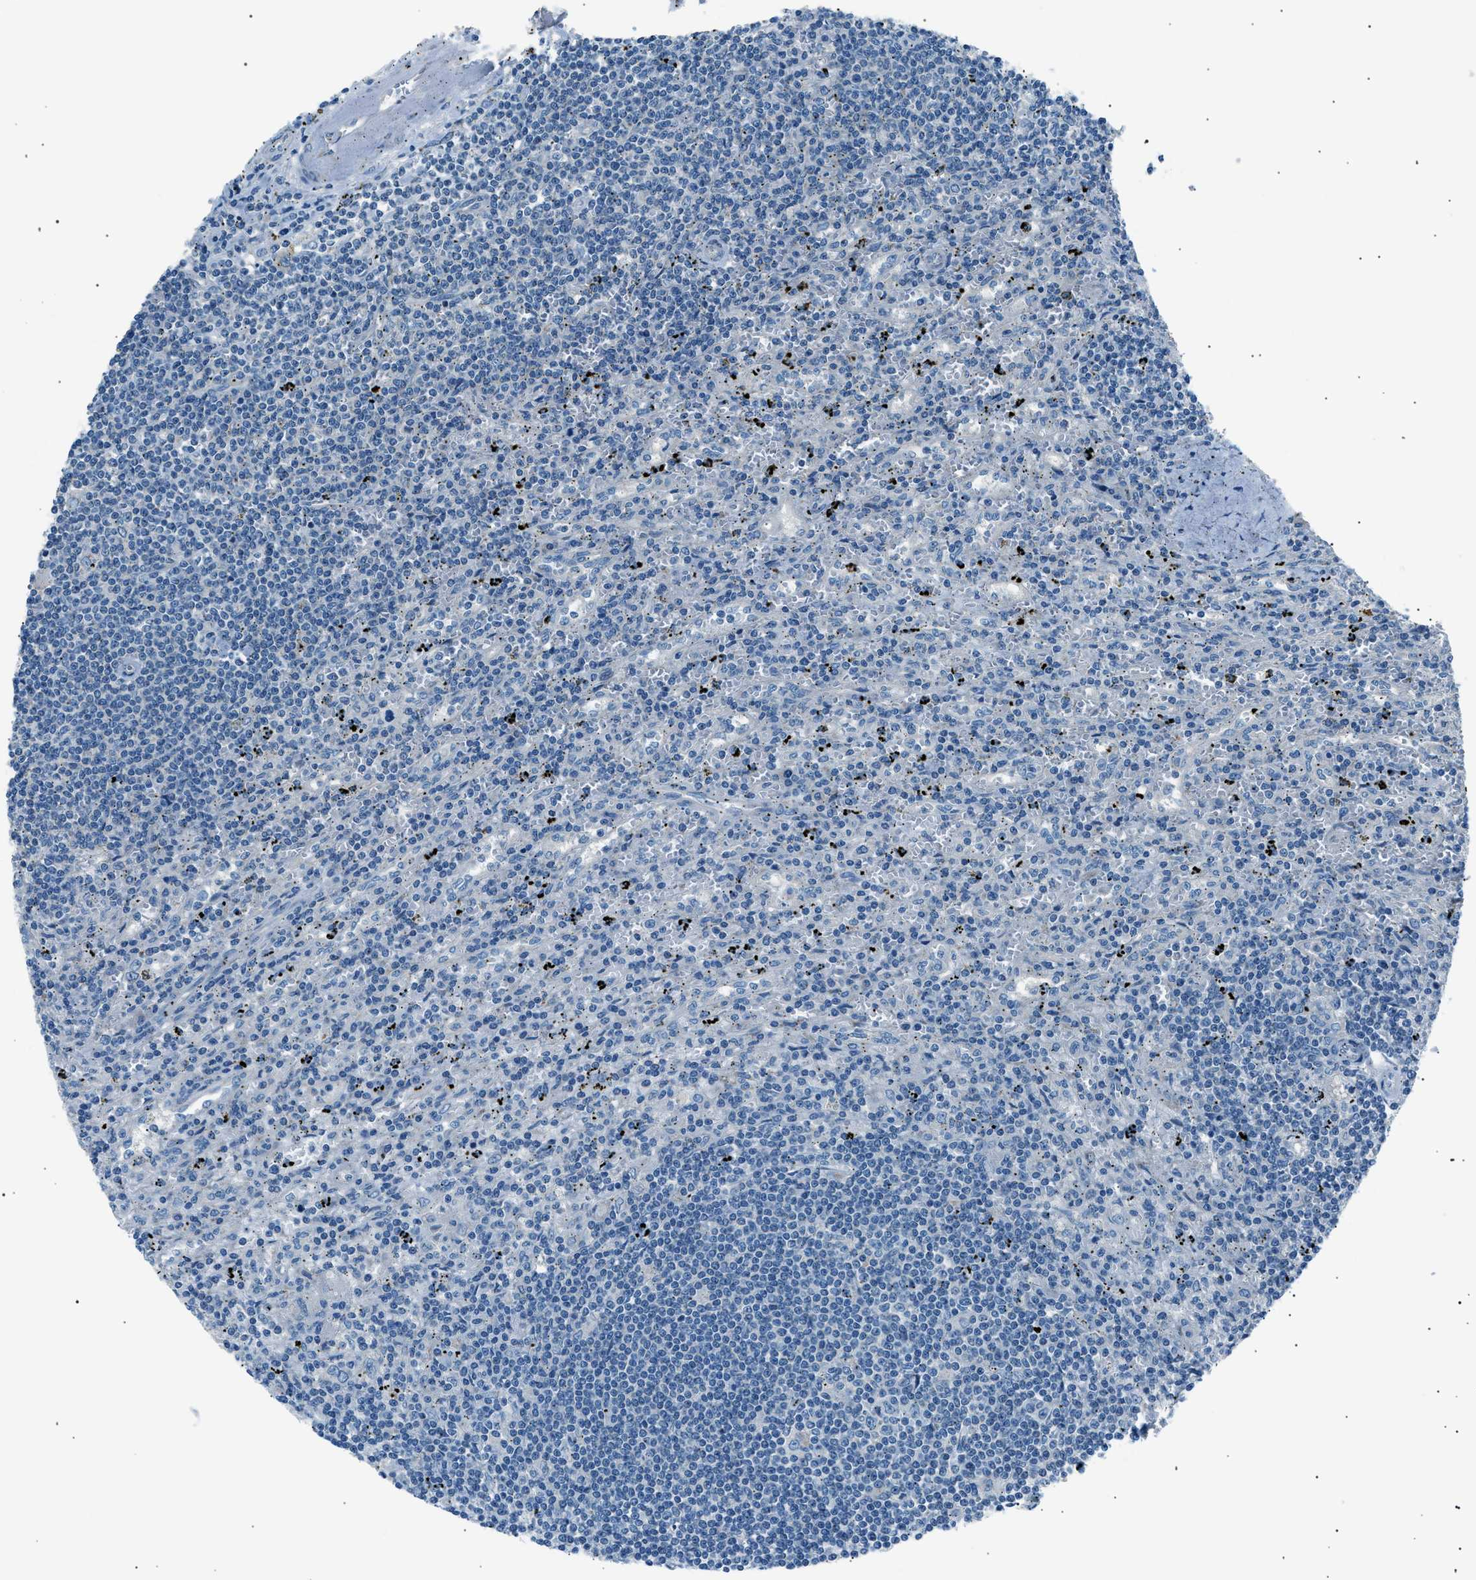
{"staining": {"intensity": "negative", "quantity": "none", "location": "none"}, "tissue": "lymphoma", "cell_type": "Tumor cells", "image_type": "cancer", "snomed": [{"axis": "morphology", "description": "Malignant lymphoma, non-Hodgkin's type, Low grade"}, {"axis": "topography", "description": "Spleen"}], "caption": "IHC image of neoplastic tissue: lymphoma stained with DAB demonstrates no significant protein positivity in tumor cells.", "gene": "LRRC37B", "patient": {"sex": "male", "age": 76}}